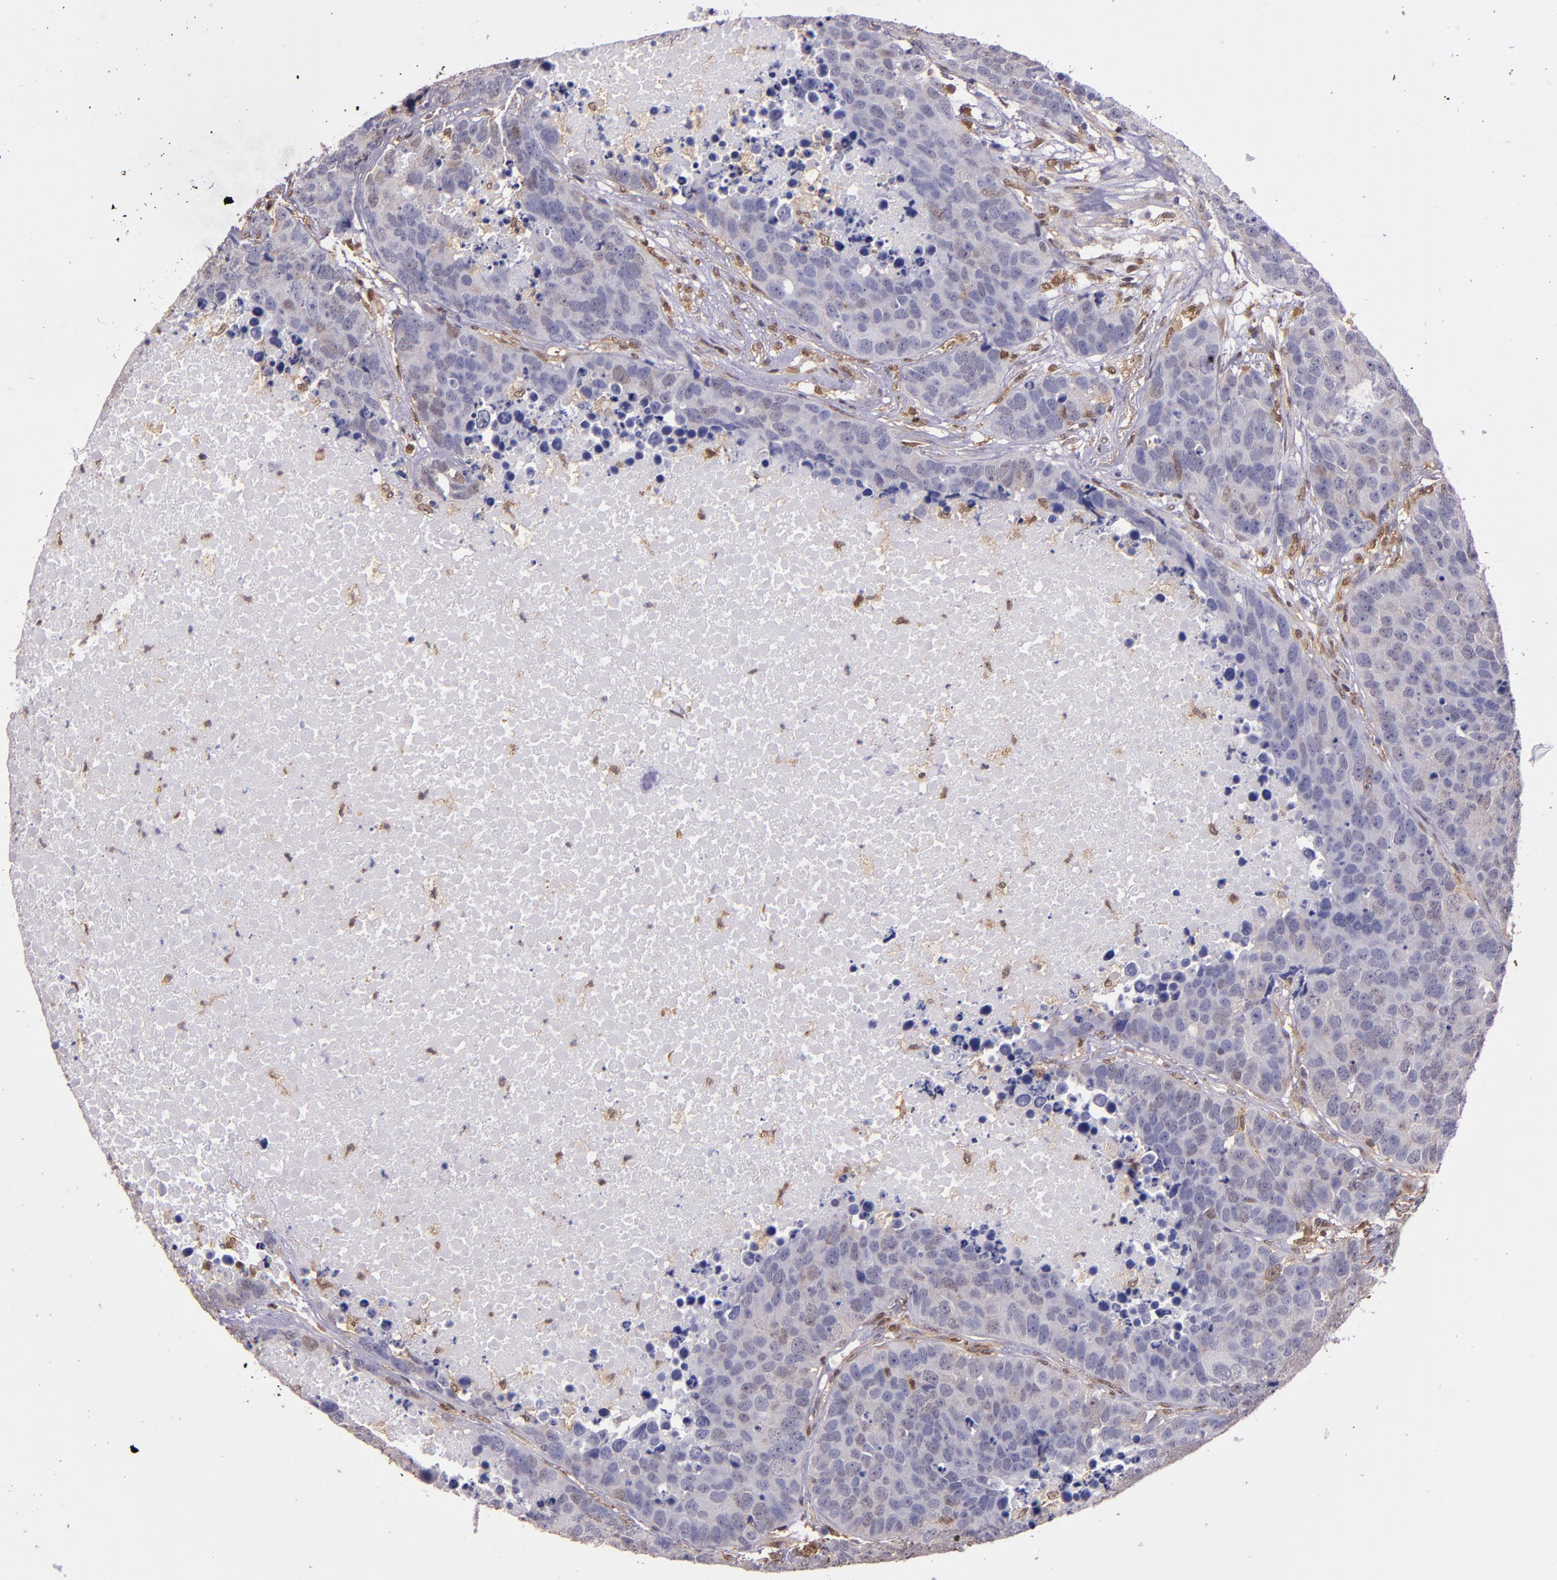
{"staining": {"intensity": "weak", "quantity": "<25%", "location": "nuclear"}, "tissue": "carcinoid", "cell_type": "Tumor cells", "image_type": "cancer", "snomed": [{"axis": "morphology", "description": "Carcinoid, malignant, NOS"}, {"axis": "topography", "description": "Lung"}], "caption": "Immunohistochemical staining of human malignant carcinoid shows no significant staining in tumor cells.", "gene": "STAT6", "patient": {"sex": "male", "age": 60}}